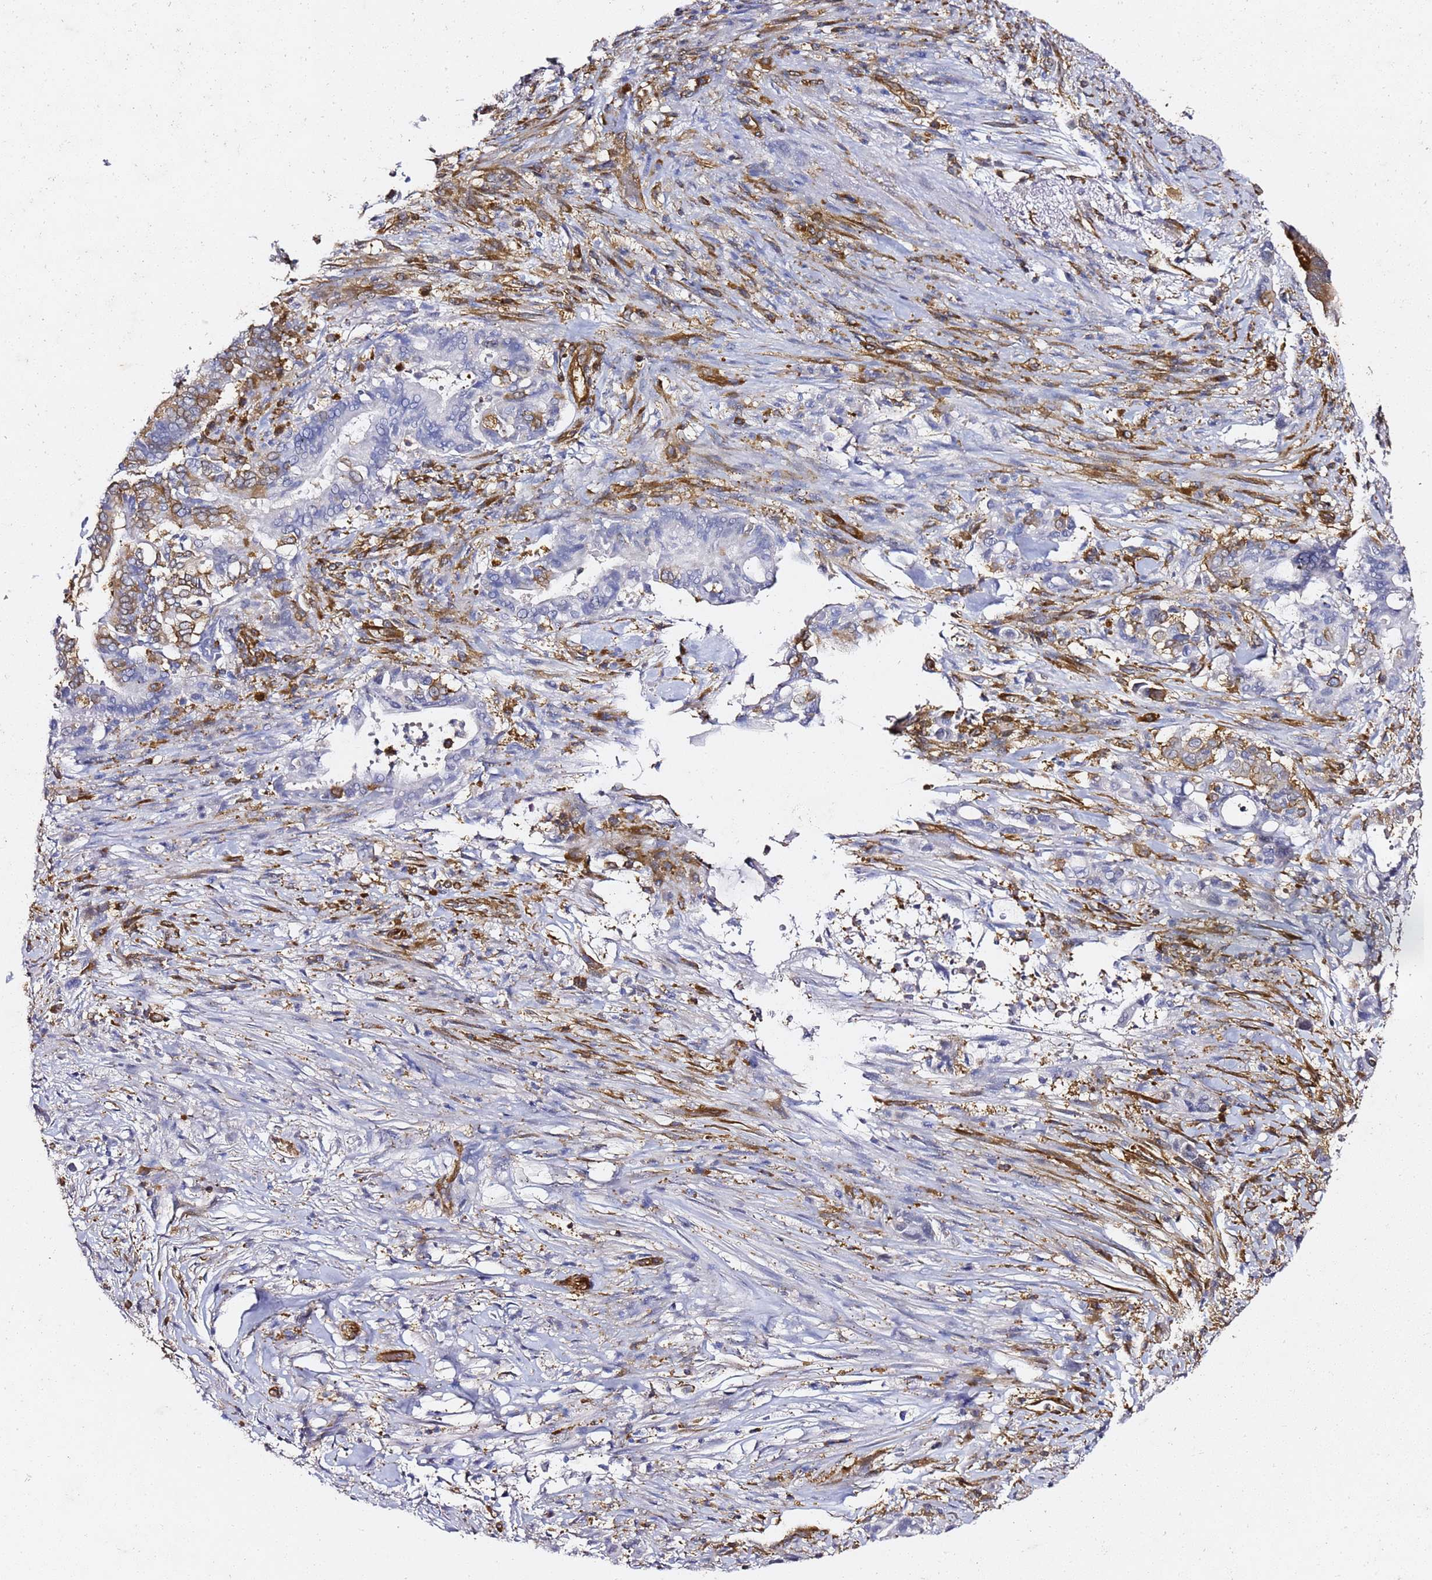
{"staining": {"intensity": "moderate", "quantity": "<25%", "location": "cytoplasmic/membranous"}, "tissue": "pancreatic cancer", "cell_type": "Tumor cells", "image_type": "cancer", "snomed": [{"axis": "morphology", "description": "Adenocarcinoma, NOS"}, {"axis": "topography", "description": "Pancreas"}], "caption": "Pancreatic cancer (adenocarcinoma) tissue exhibits moderate cytoplasmic/membranous positivity in about <25% of tumor cells, visualized by immunohistochemistry.", "gene": "TPST1", "patient": {"sex": "male", "age": 68}}